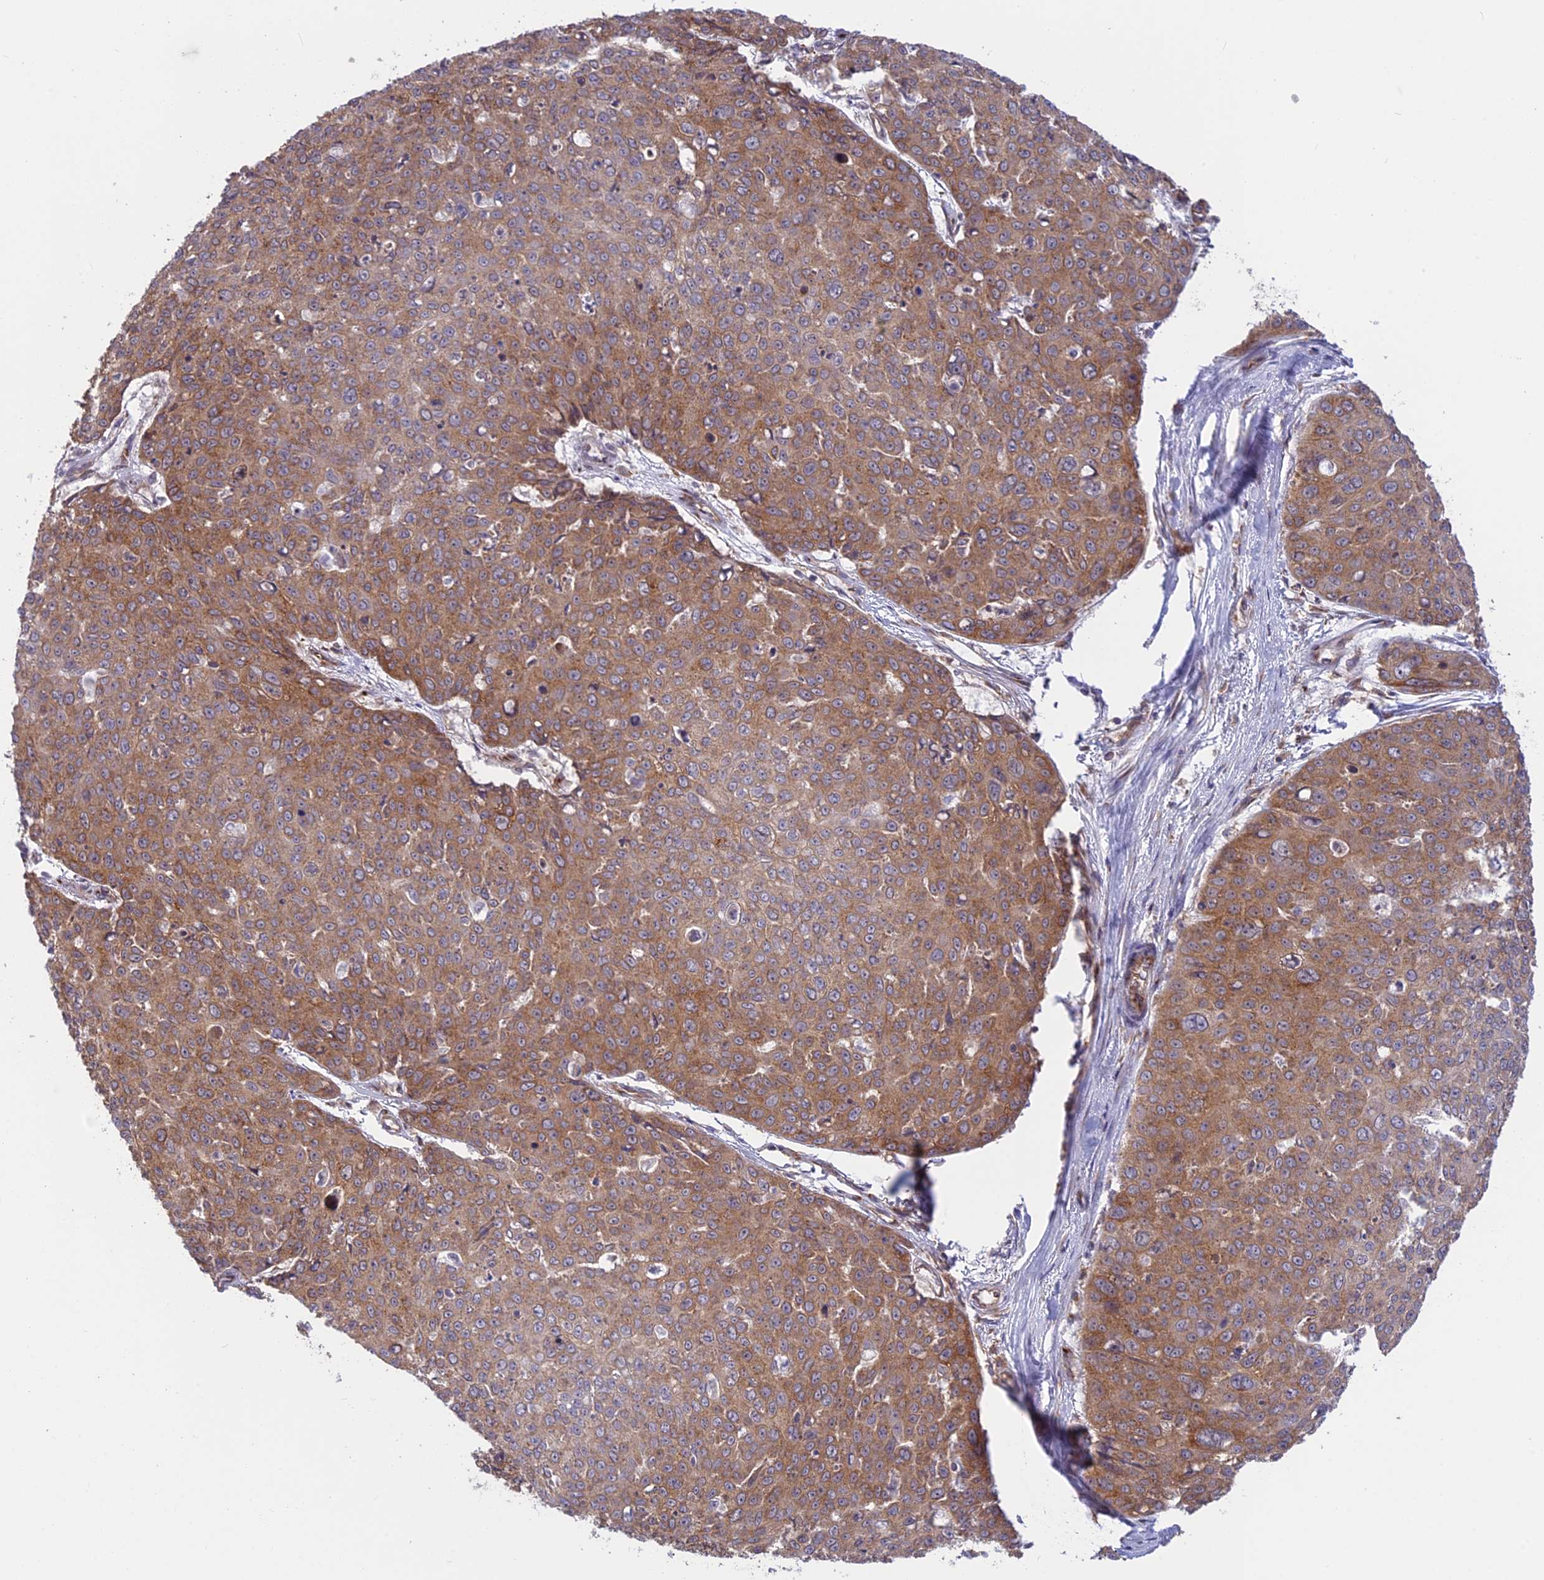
{"staining": {"intensity": "moderate", "quantity": ">75%", "location": "cytoplasmic/membranous"}, "tissue": "skin cancer", "cell_type": "Tumor cells", "image_type": "cancer", "snomed": [{"axis": "morphology", "description": "Squamous cell carcinoma, NOS"}, {"axis": "topography", "description": "Skin"}], "caption": "Immunohistochemical staining of skin cancer displays medium levels of moderate cytoplasmic/membranous staining in about >75% of tumor cells.", "gene": "CLINT1", "patient": {"sex": "male", "age": 71}}